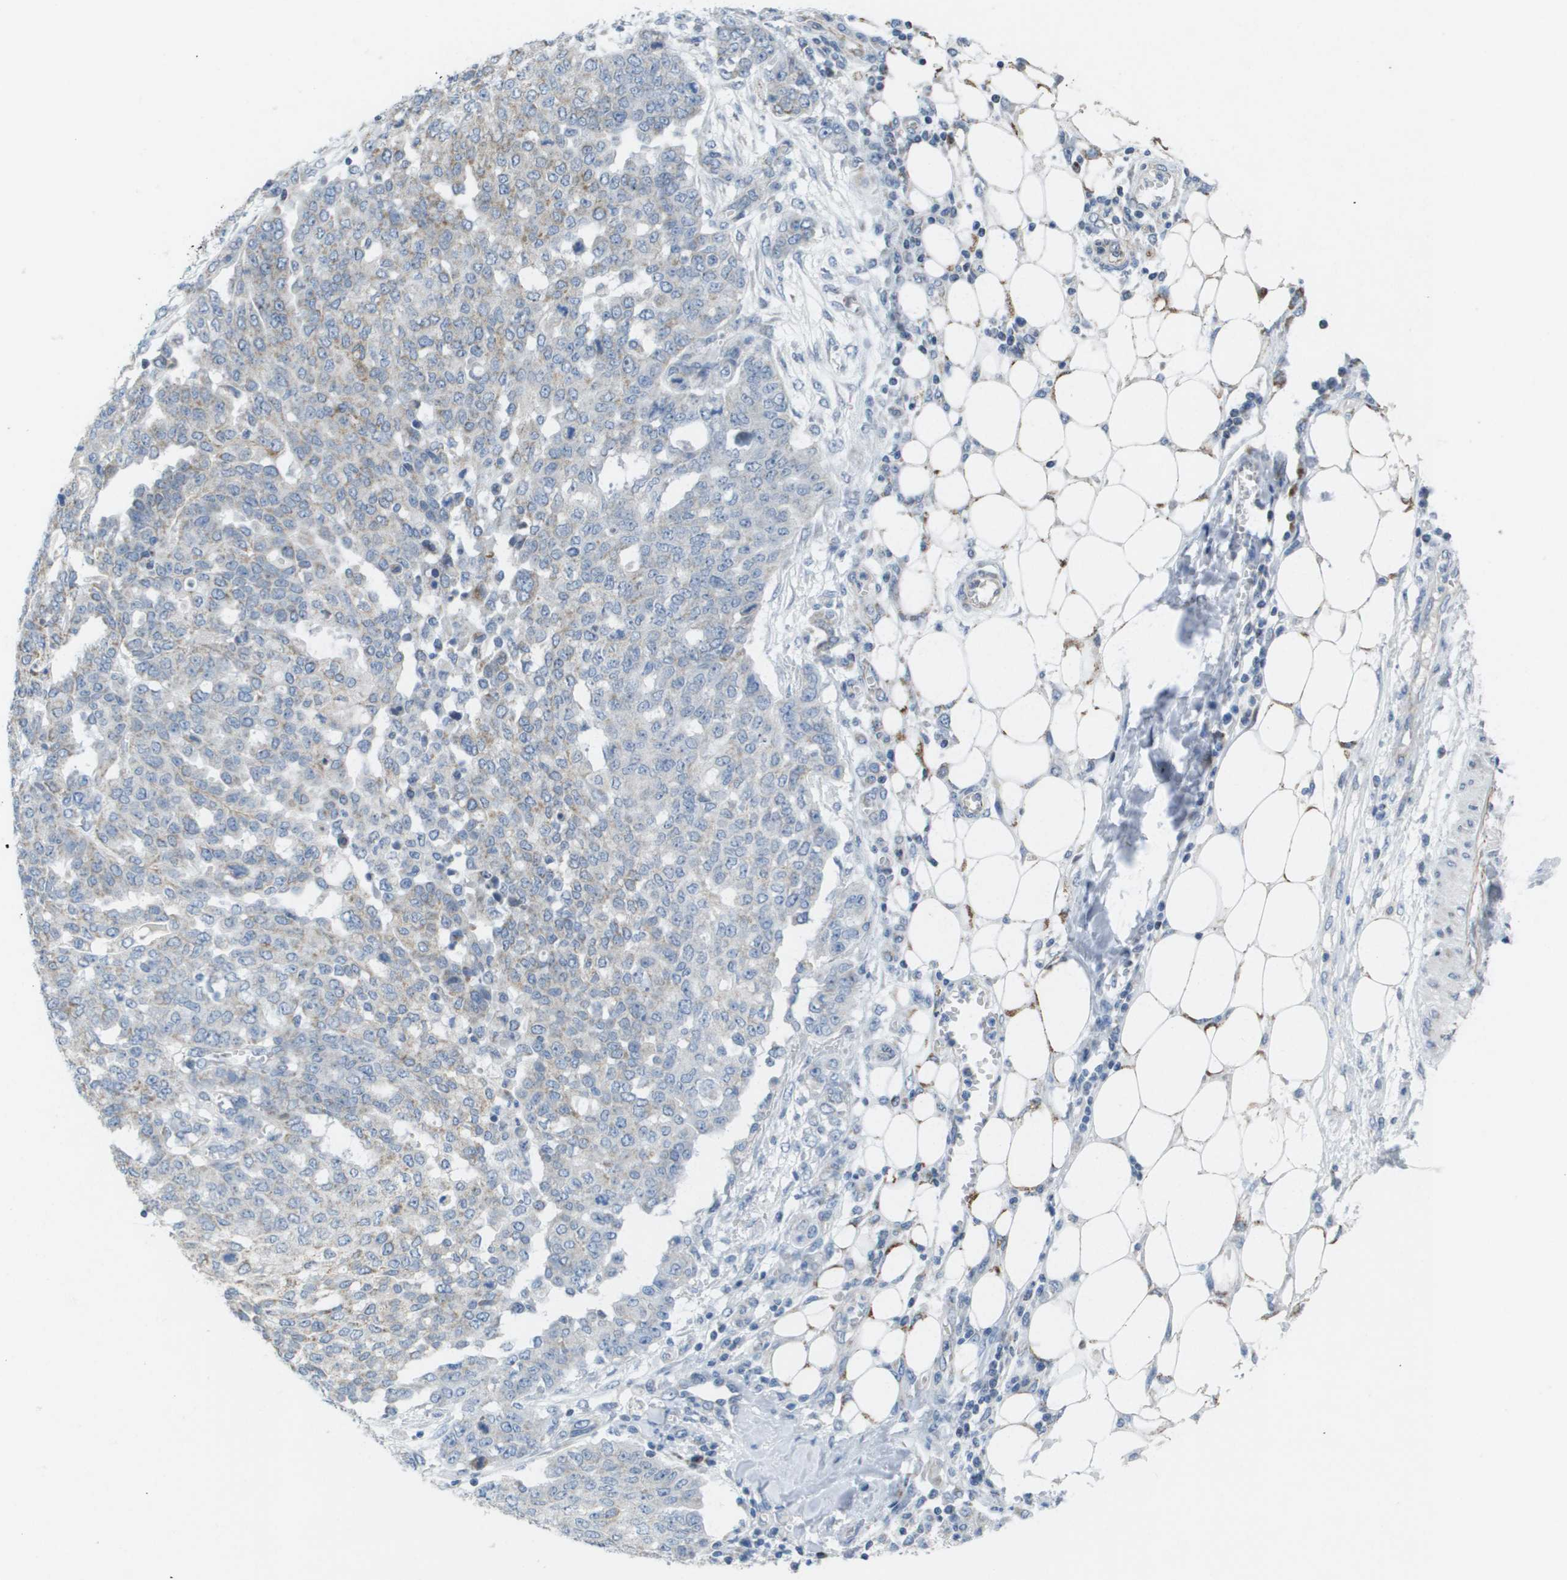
{"staining": {"intensity": "weak", "quantity": "<25%", "location": "cytoplasmic/membranous"}, "tissue": "ovarian cancer", "cell_type": "Tumor cells", "image_type": "cancer", "snomed": [{"axis": "morphology", "description": "Cystadenocarcinoma, serous, NOS"}, {"axis": "topography", "description": "Soft tissue"}, {"axis": "topography", "description": "Ovary"}], "caption": "DAB immunohistochemical staining of ovarian serous cystadenocarcinoma demonstrates no significant expression in tumor cells. Nuclei are stained in blue.", "gene": "TMEM223", "patient": {"sex": "female", "age": 57}}